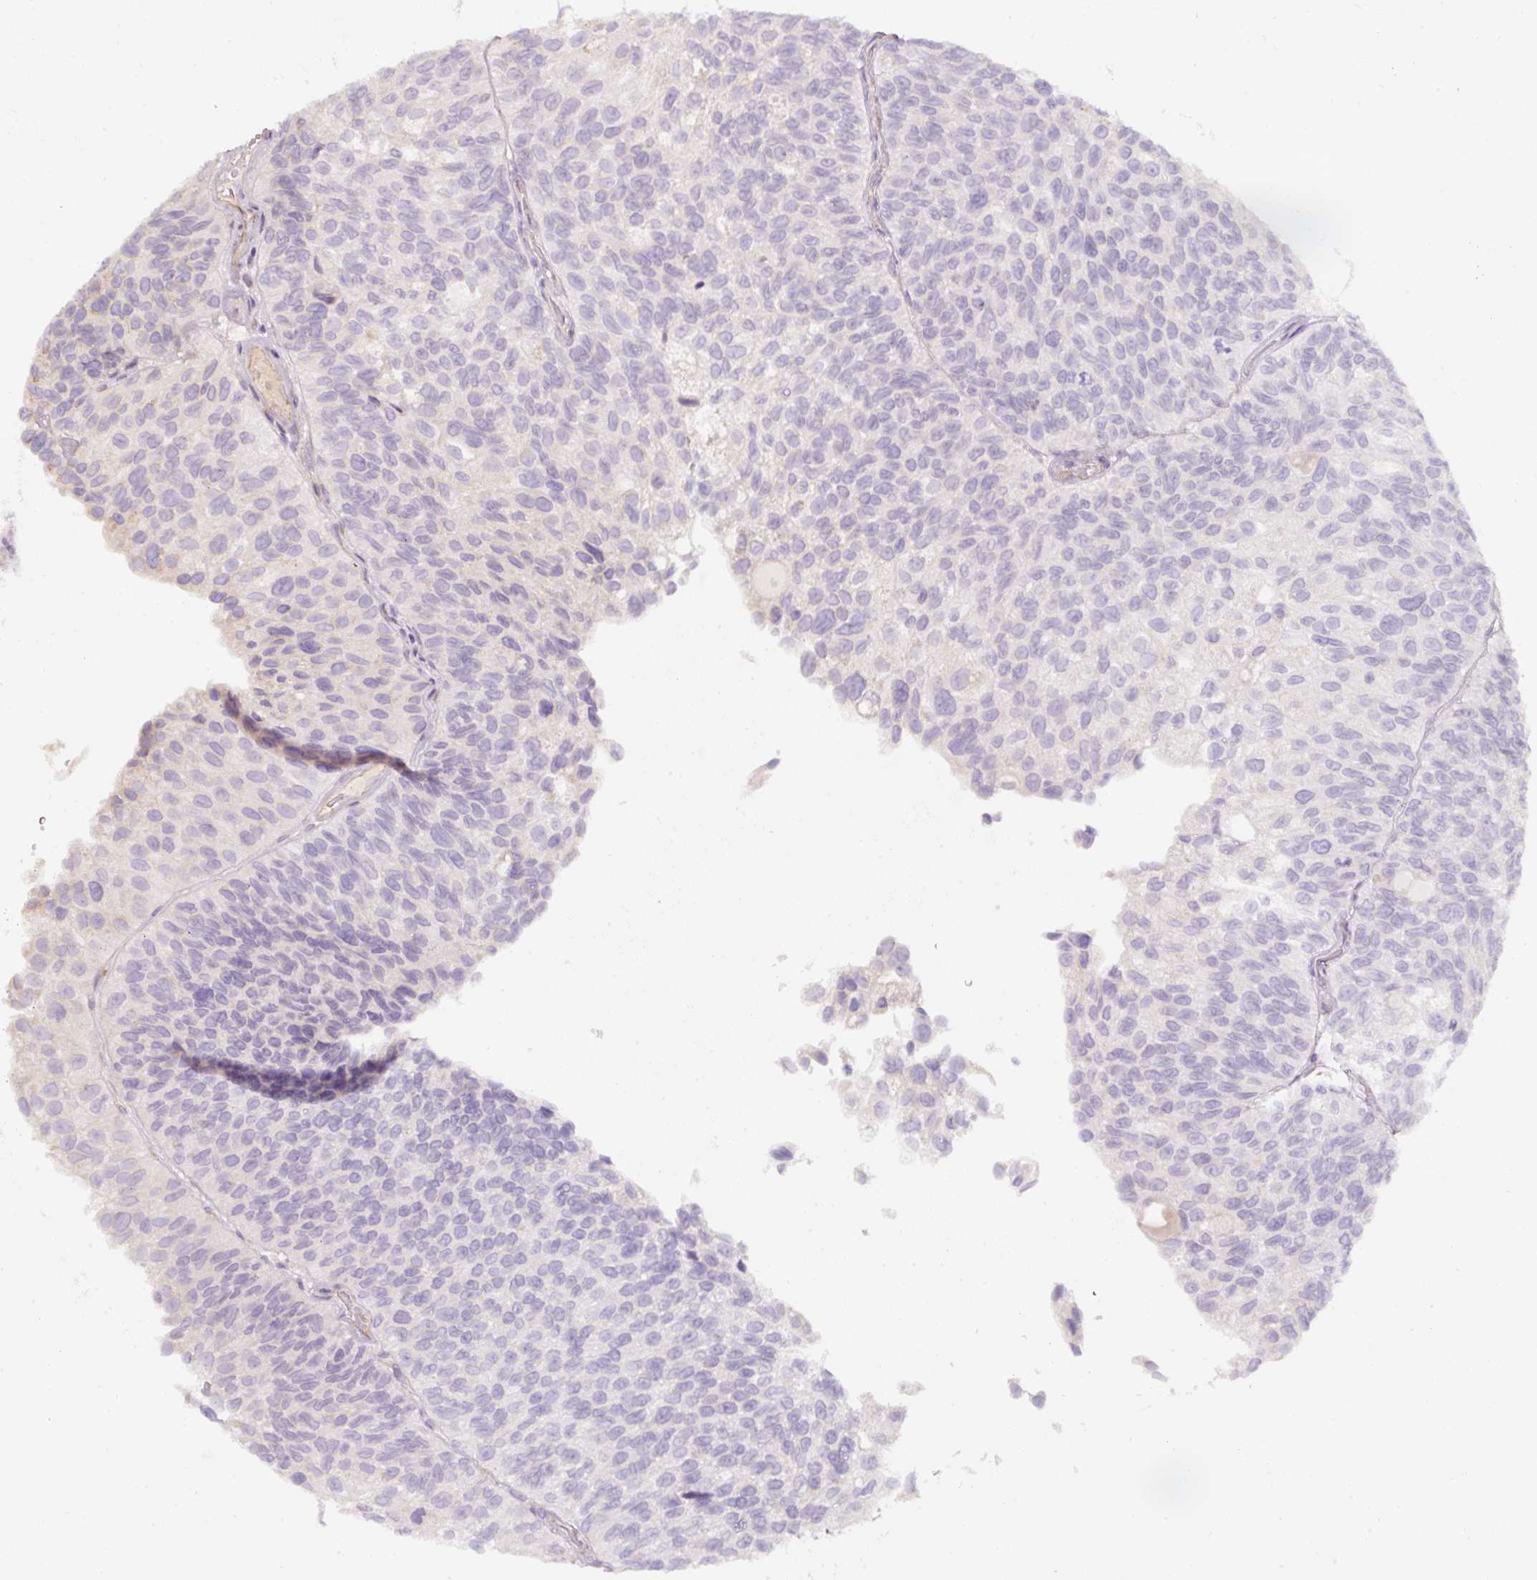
{"staining": {"intensity": "negative", "quantity": "none", "location": "none"}, "tissue": "urothelial cancer", "cell_type": "Tumor cells", "image_type": "cancer", "snomed": [{"axis": "morphology", "description": "Urothelial carcinoma, NOS"}, {"axis": "topography", "description": "Urinary bladder"}], "caption": "Tumor cells are negative for protein expression in human urothelial cancer.", "gene": "NBPF11", "patient": {"sex": "male", "age": 87}}